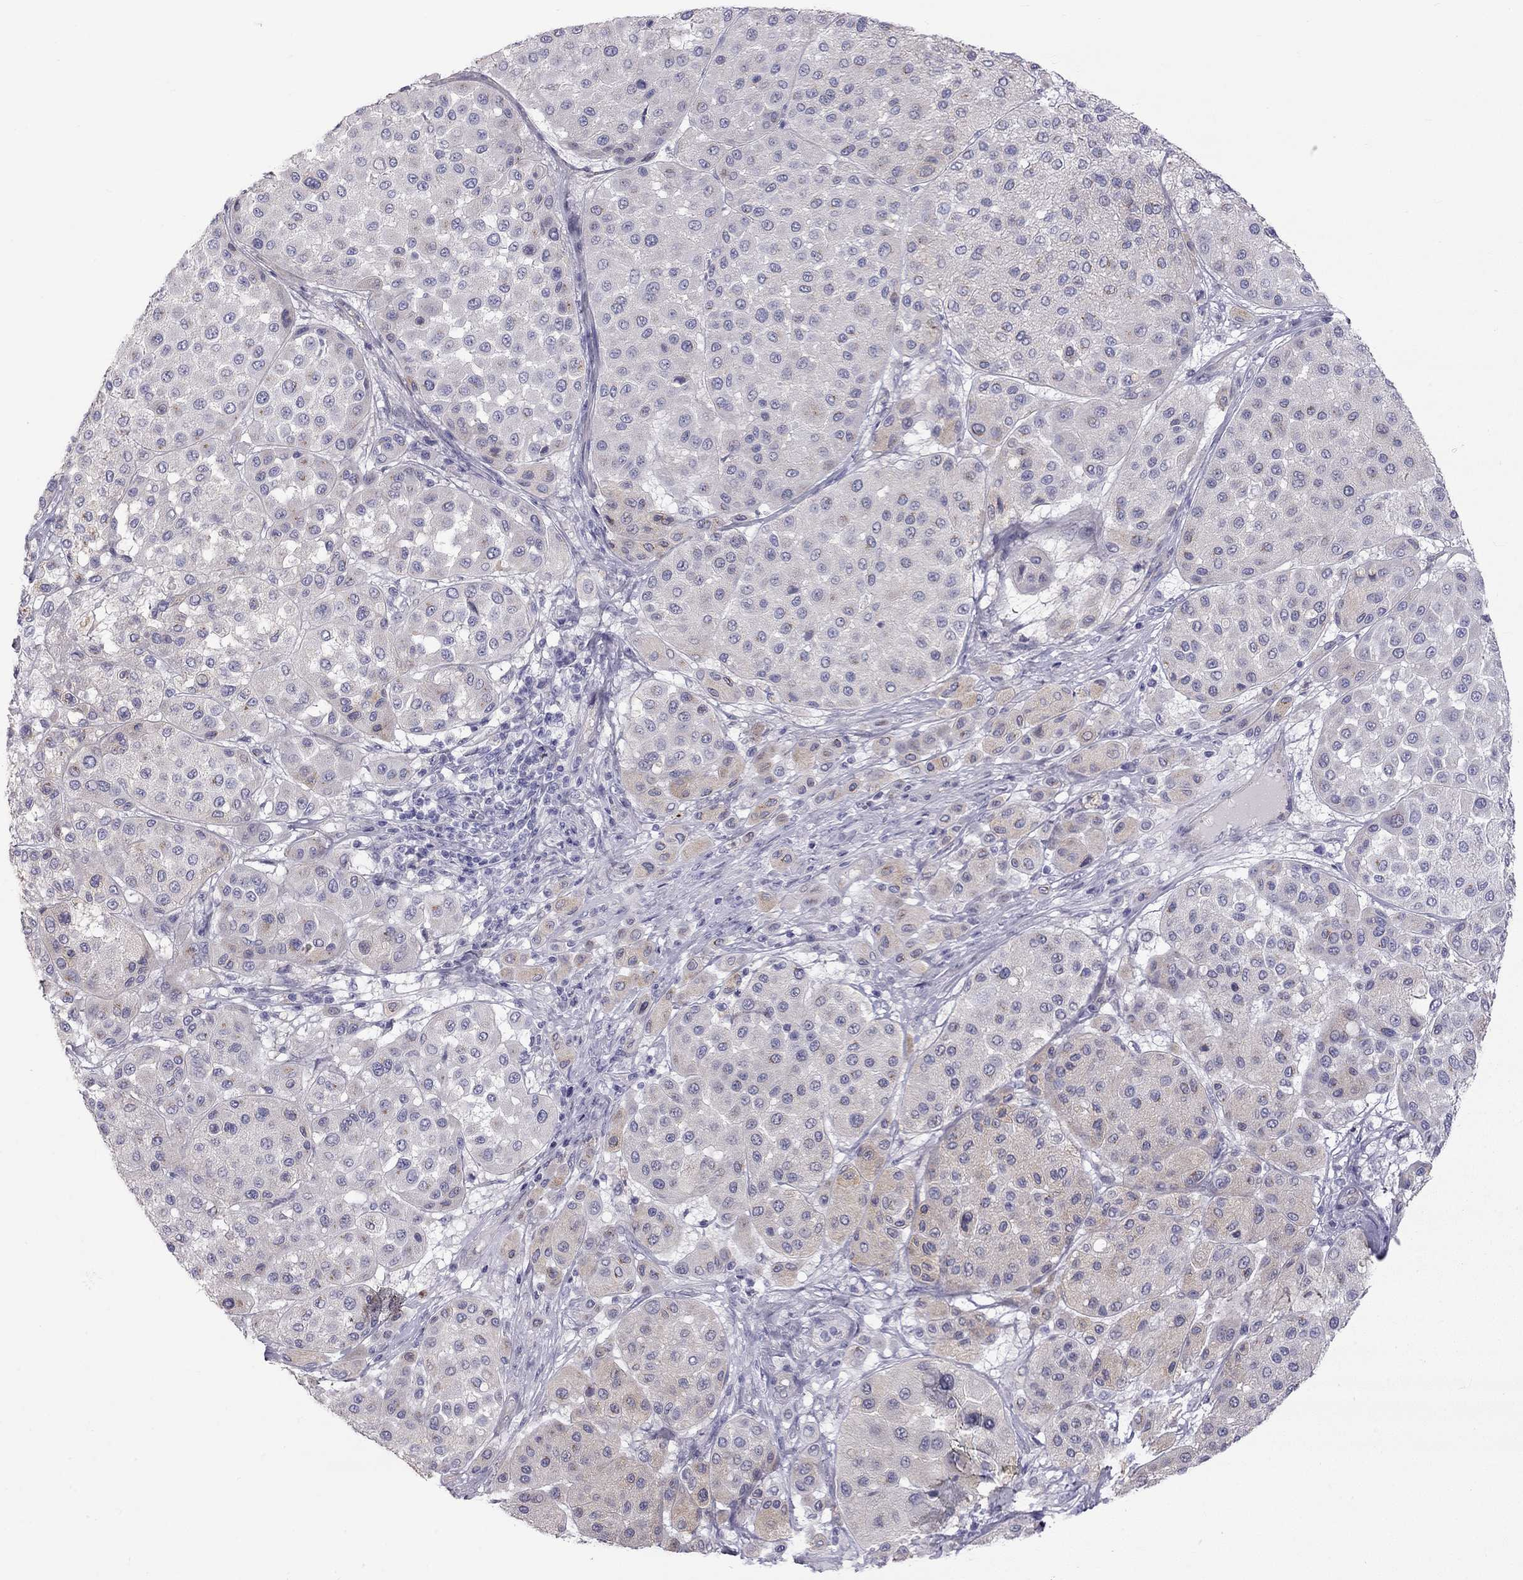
{"staining": {"intensity": "negative", "quantity": "none", "location": "none"}, "tissue": "melanoma", "cell_type": "Tumor cells", "image_type": "cancer", "snomed": [{"axis": "morphology", "description": "Malignant melanoma, Metastatic site"}, {"axis": "topography", "description": "Smooth muscle"}], "caption": "Photomicrograph shows no protein expression in tumor cells of melanoma tissue. Nuclei are stained in blue.", "gene": "TDRD6", "patient": {"sex": "male", "age": 41}}